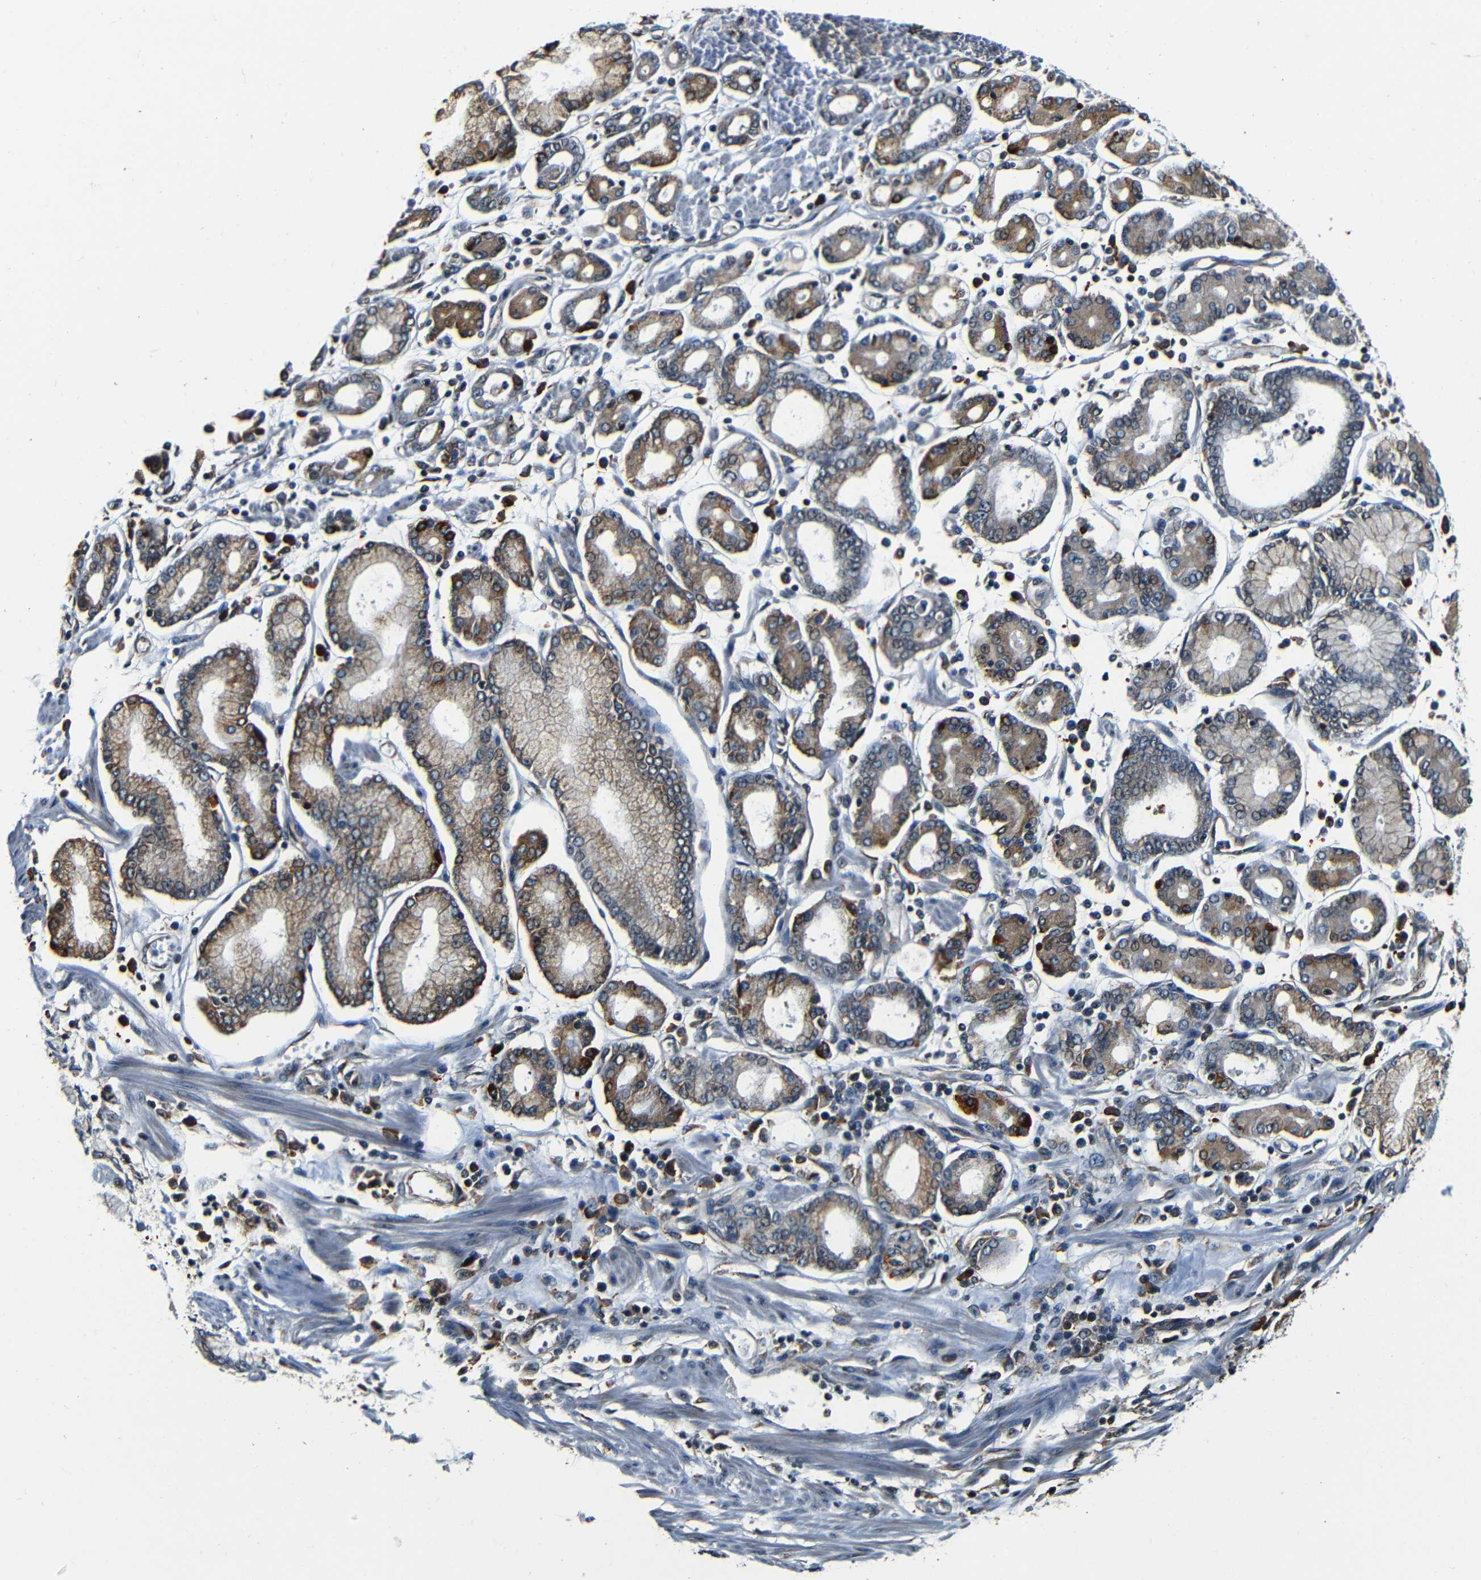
{"staining": {"intensity": "moderate", "quantity": ">75%", "location": "cytoplasmic/membranous"}, "tissue": "stomach cancer", "cell_type": "Tumor cells", "image_type": "cancer", "snomed": [{"axis": "morphology", "description": "Adenocarcinoma, NOS"}, {"axis": "topography", "description": "Stomach"}], "caption": "Tumor cells display moderate cytoplasmic/membranous expression in approximately >75% of cells in stomach cancer (adenocarcinoma).", "gene": "NCBP3", "patient": {"sex": "male", "age": 76}}